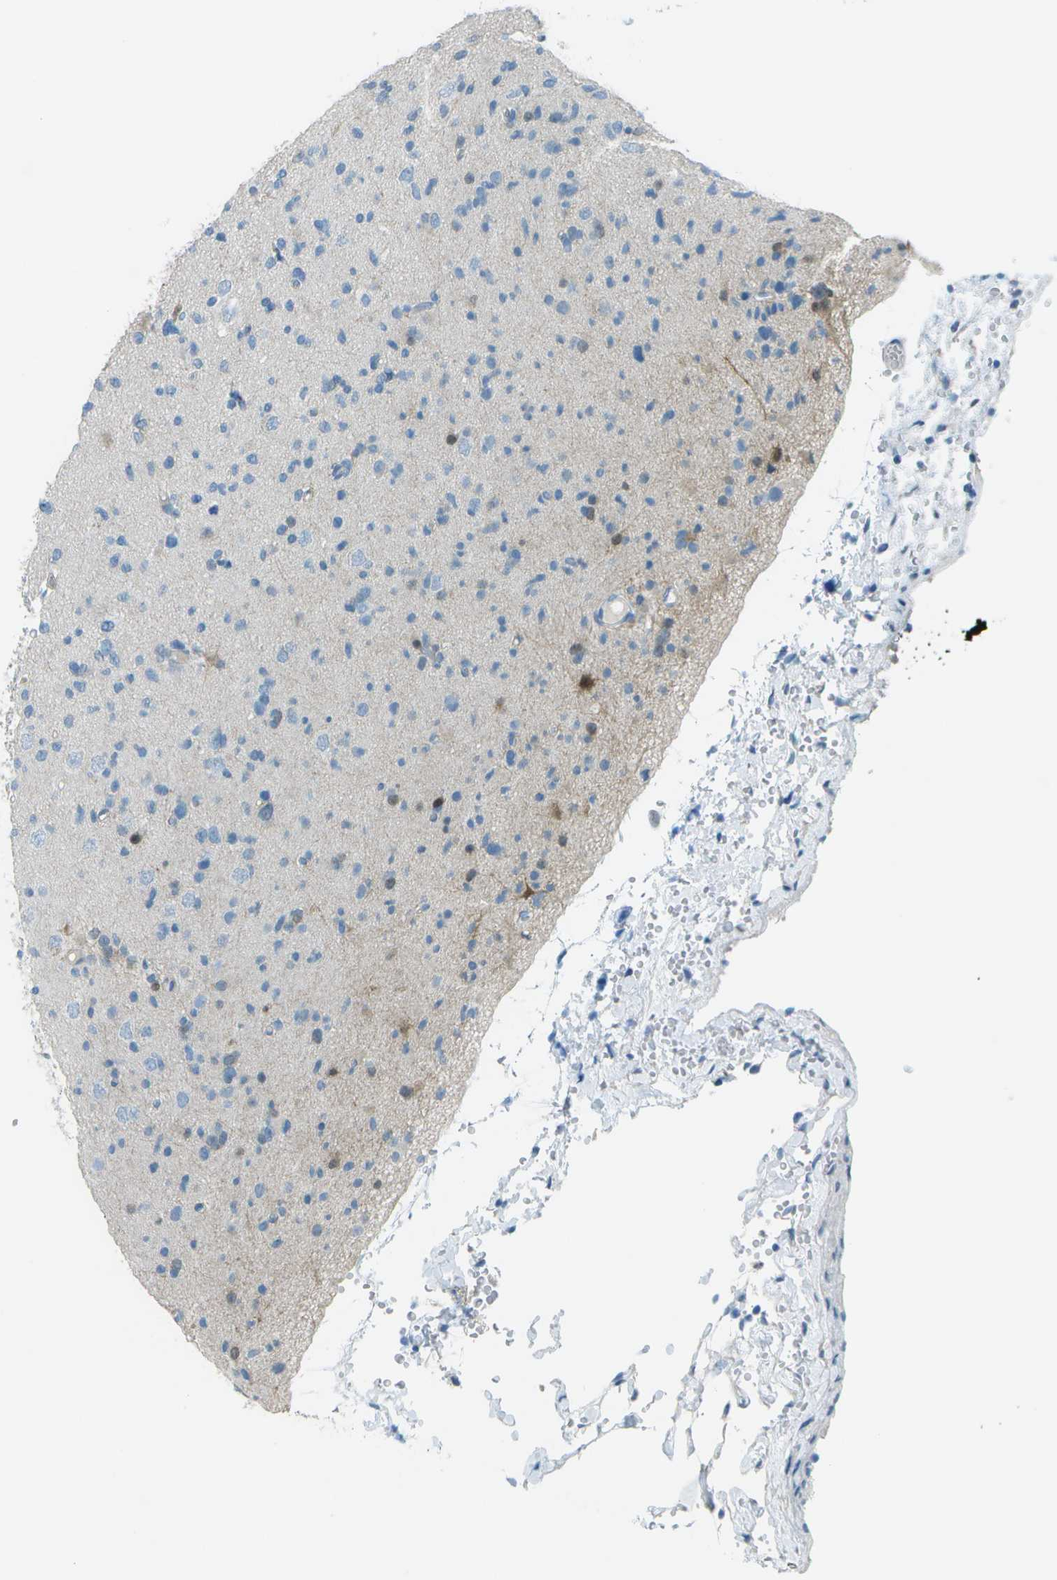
{"staining": {"intensity": "moderate", "quantity": "<25%", "location": "nuclear"}, "tissue": "glioma", "cell_type": "Tumor cells", "image_type": "cancer", "snomed": [{"axis": "morphology", "description": "Glioma, malignant, Low grade"}, {"axis": "topography", "description": "Brain"}], "caption": "The immunohistochemical stain highlights moderate nuclear staining in tumor cells of malignant glioma (low-grade) tissue.", "gene": "FGF1", "patient": {"sex": "female", "age": 22}}